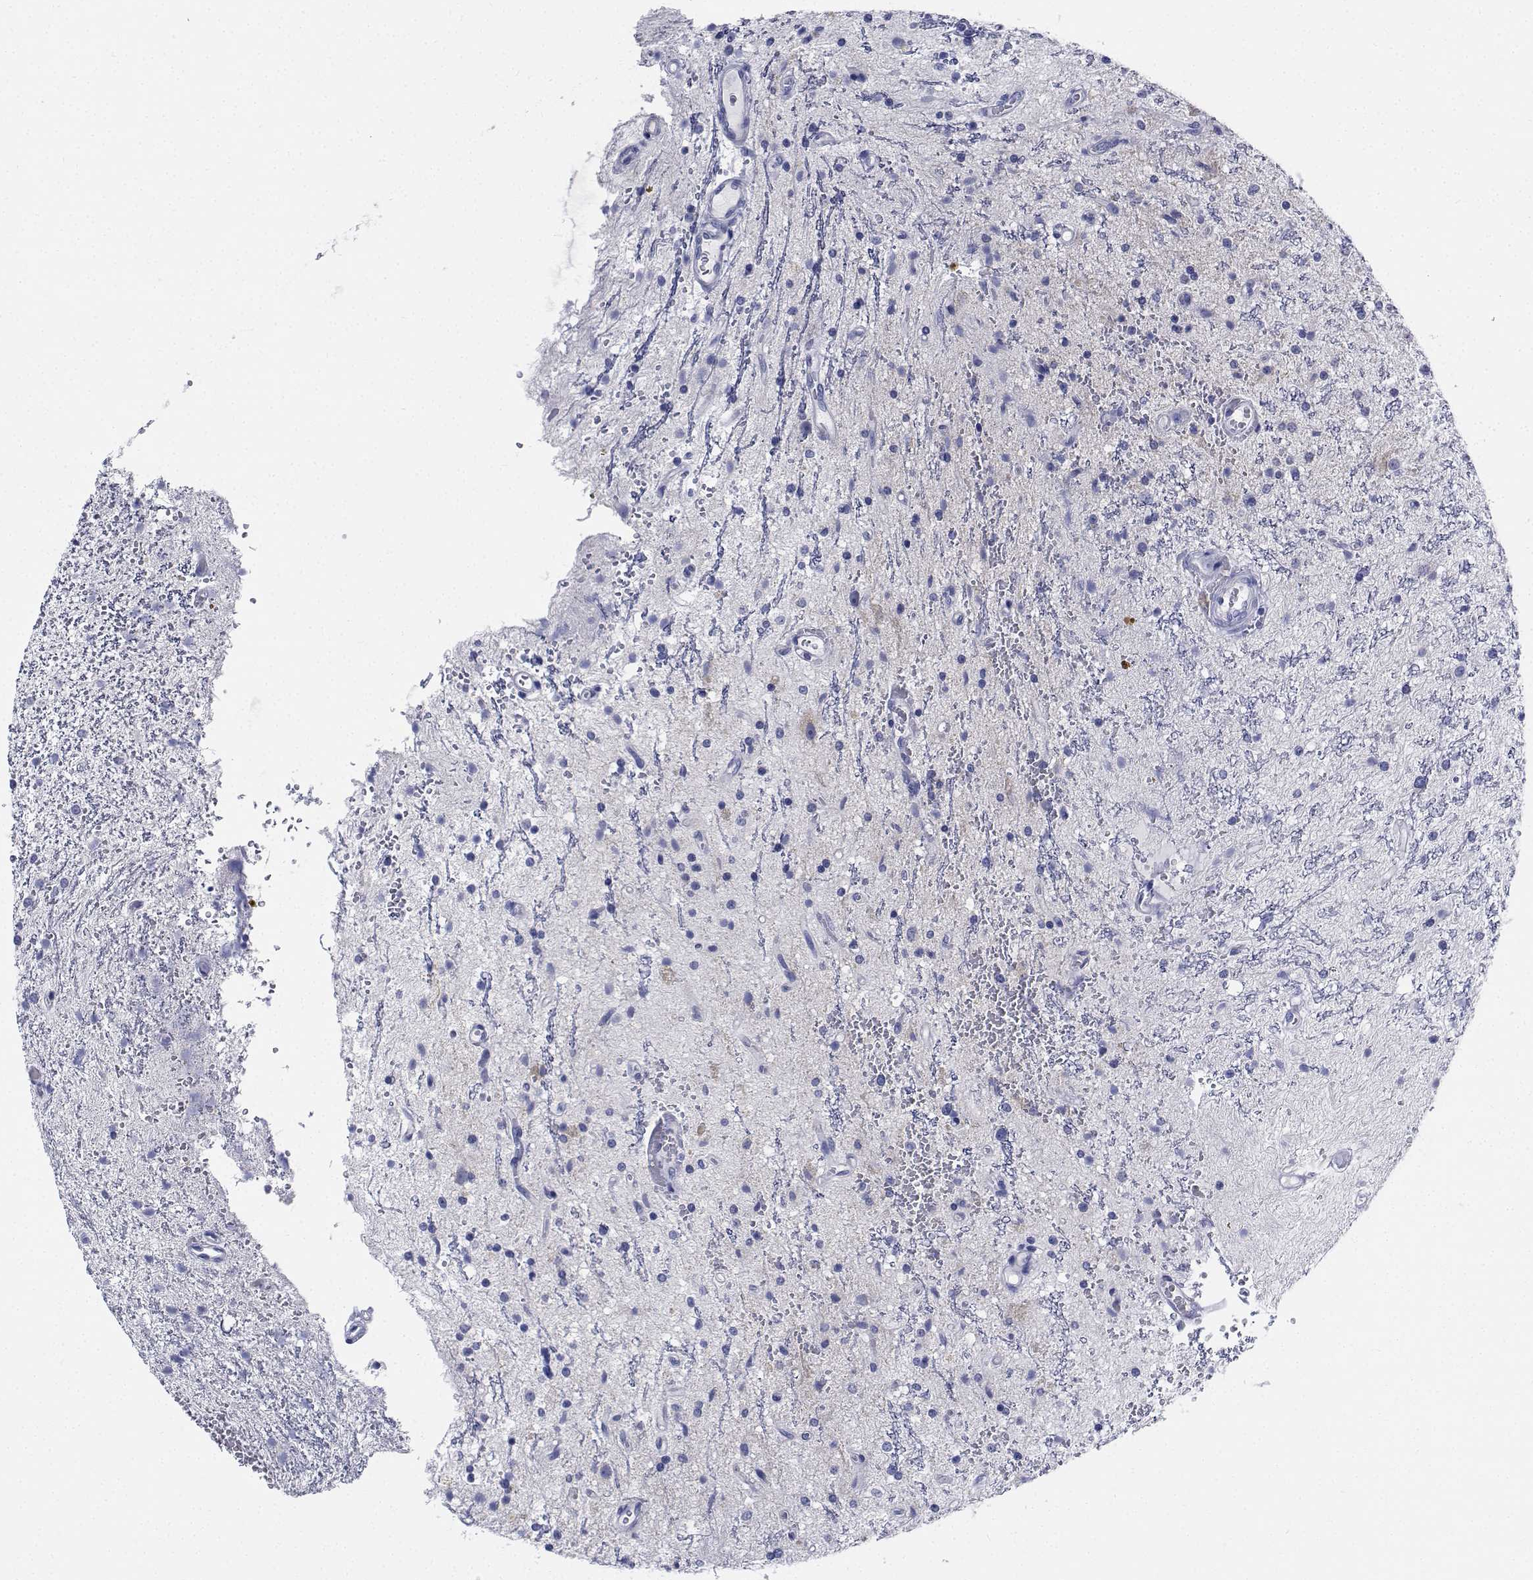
{"staining": {"intensity": "negative", "quantity": "none", "location": "none"}, "tissue": "glioma", "cell_type": "Tumor cells", "image_type": "cancer", "snomed": [{"axis": "morphology", "description": "Glioma, malignant, Low grade"}, {"axis": "topography", "description": "Cerebellum"}], "caption": "Tumor cells show no significant positivity in low-grade glioma (malignant). The staining is performed using DAB brown chromogen with nuclei counter-stained in using hematoxylin.", "gene": "CDHR3", "patient": {"sex": "female", "age": 14}}